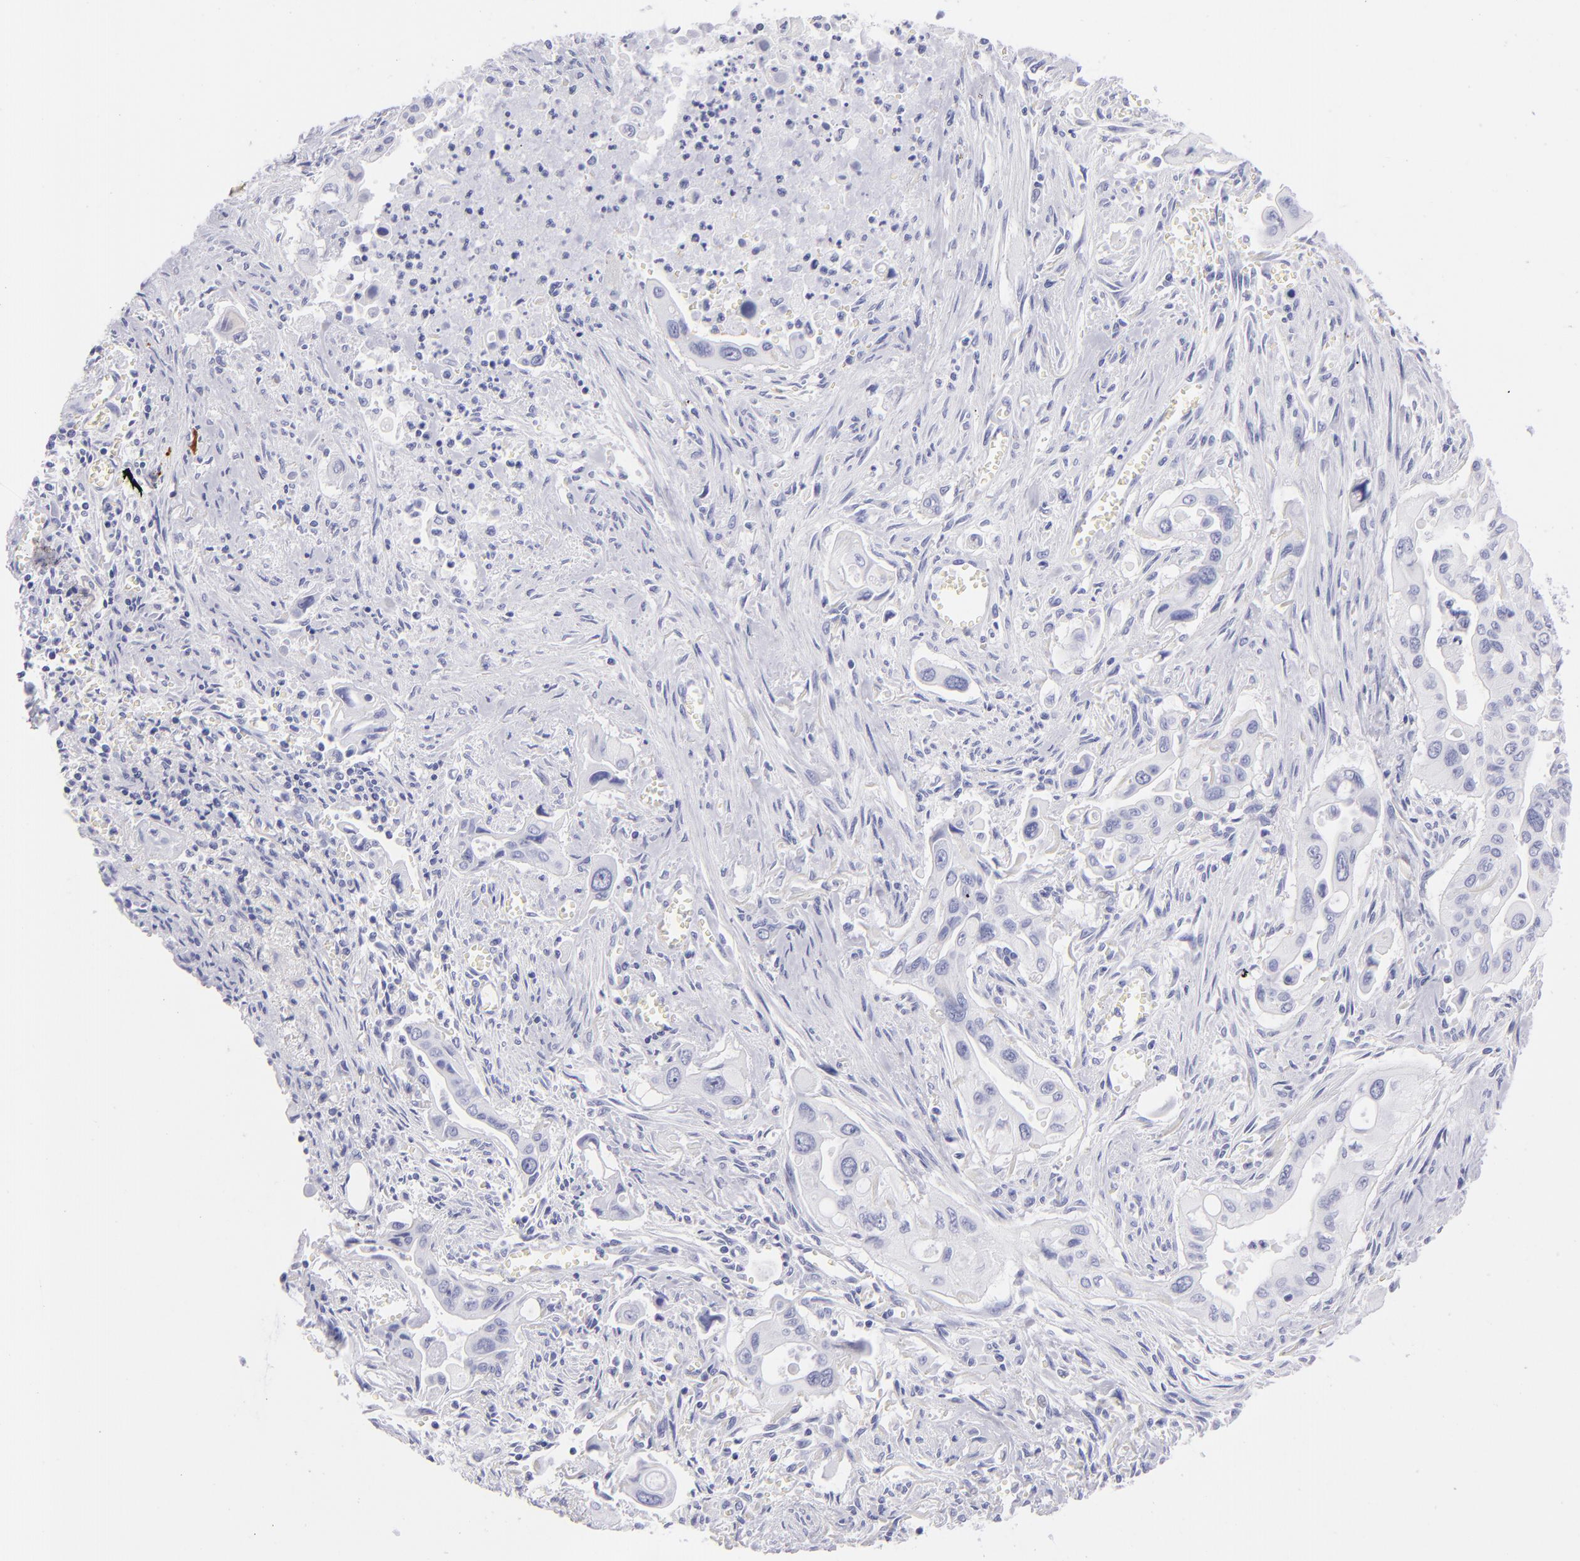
{"staining": {"intensity": "negative", "quantity": "none", "location": "none"}, "tissue": "pancreatic cancer", "cell_type": "Tumor cells", "image_type": "cancer", "snomed": [{"axis": "morphology", "description": "Adenocarcinoma, NOS"}, {"axis": "topography", "description": "Pancreas"}], "caption": "Immunohistochemical staining of pancreatic cancer exhibits no significant expression in tumor cells.", "gene": "PRPH", "patient": {"sex": "male", "age": 77}}